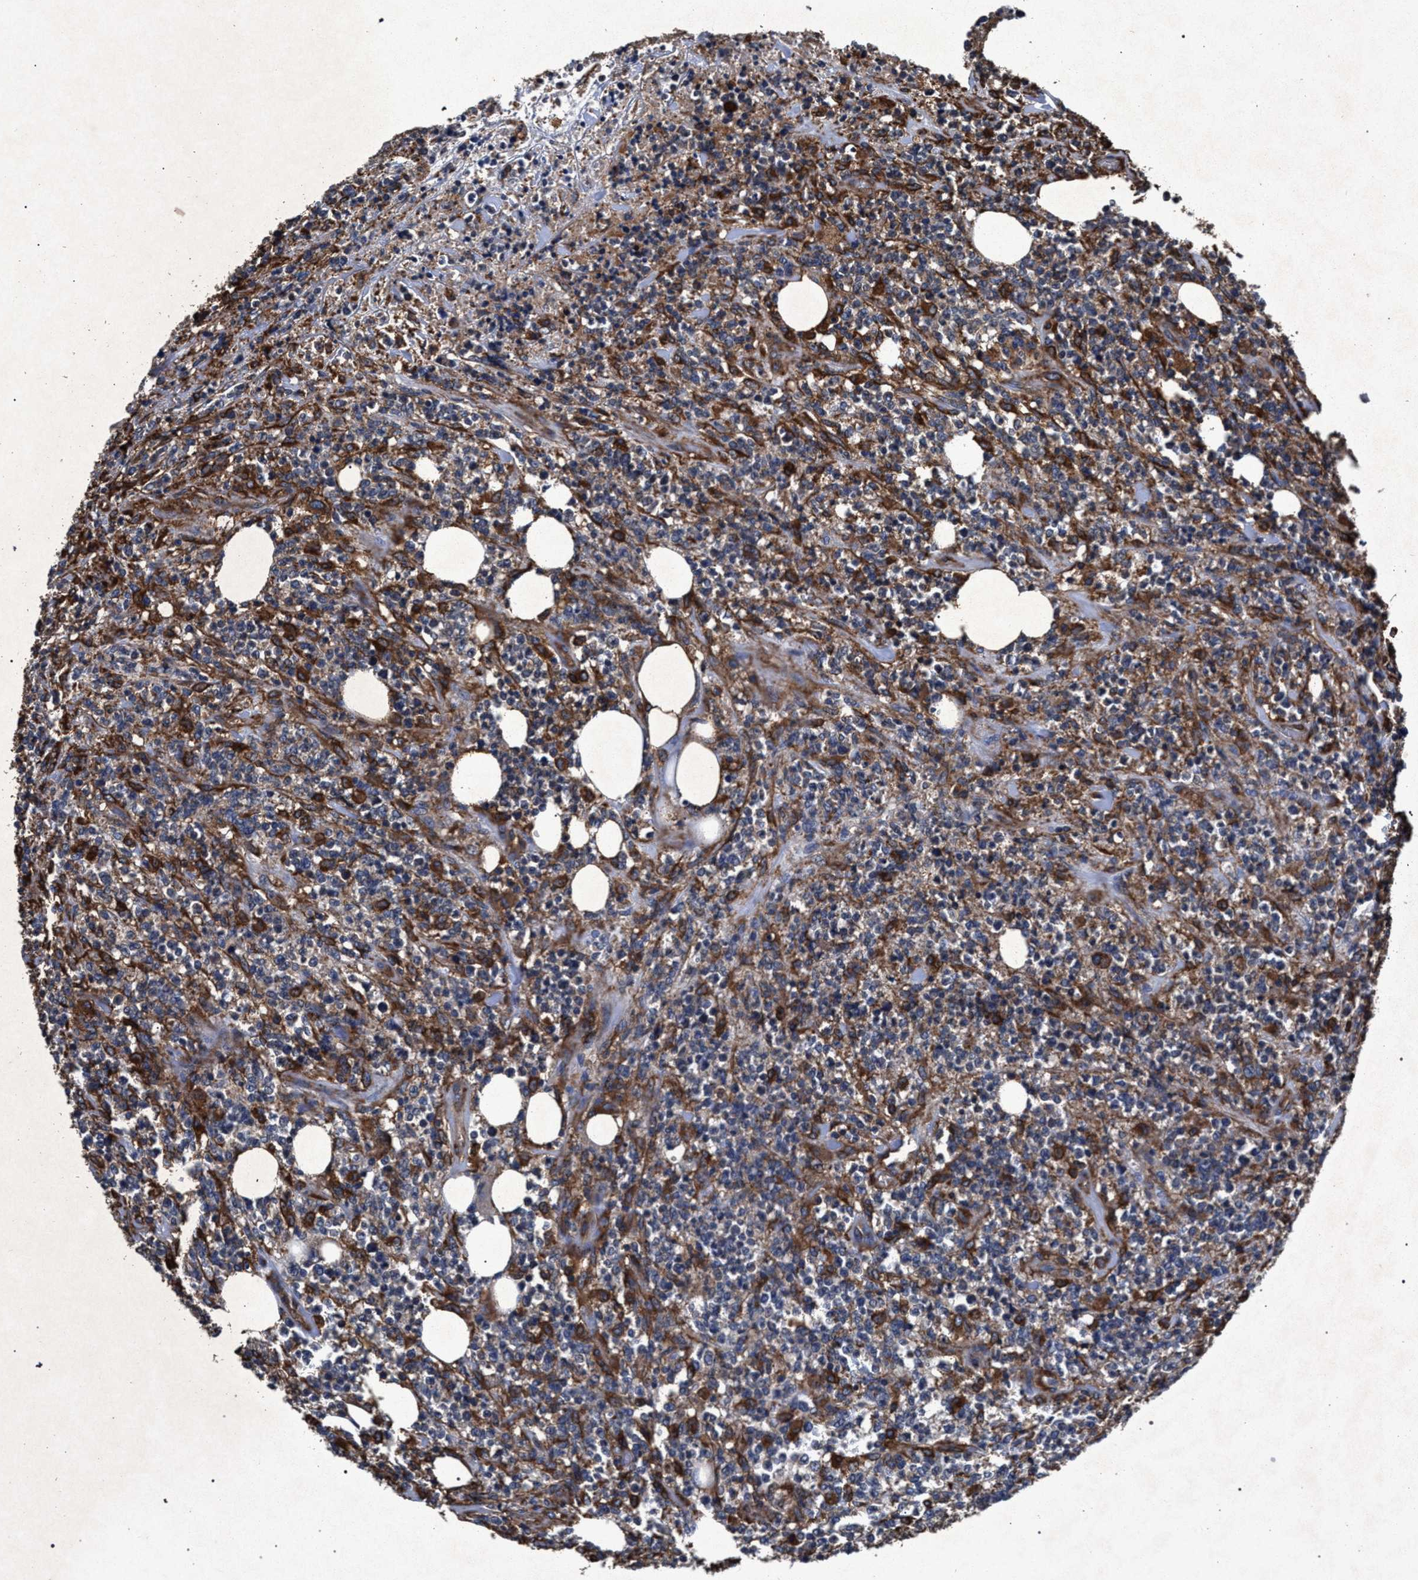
{"staining": {"intensity": "moderate", "quantity": "25%-75%", "location": "cytoplasmic/membranous"}, "tissue": "lymphoma", "cell_type": "Tumor cells", "image_type": "cancer", "snomed": [{"axis": "morphology", "description": "Malignant lymphoma, non-Hodgkin's type, High grade"}, {"axis": "topography", "description": "Soft tissue"}], "caption": "Human high-grade malignant lymphoma, non-Hodgkin's type stained for a protein (brown) displays moderate cytoplasmic/membranous positive expression in approximately 25%-75% of tumor cells.", "gene": "MARCKS", "patient": {"sex": "male", "age": 18}}